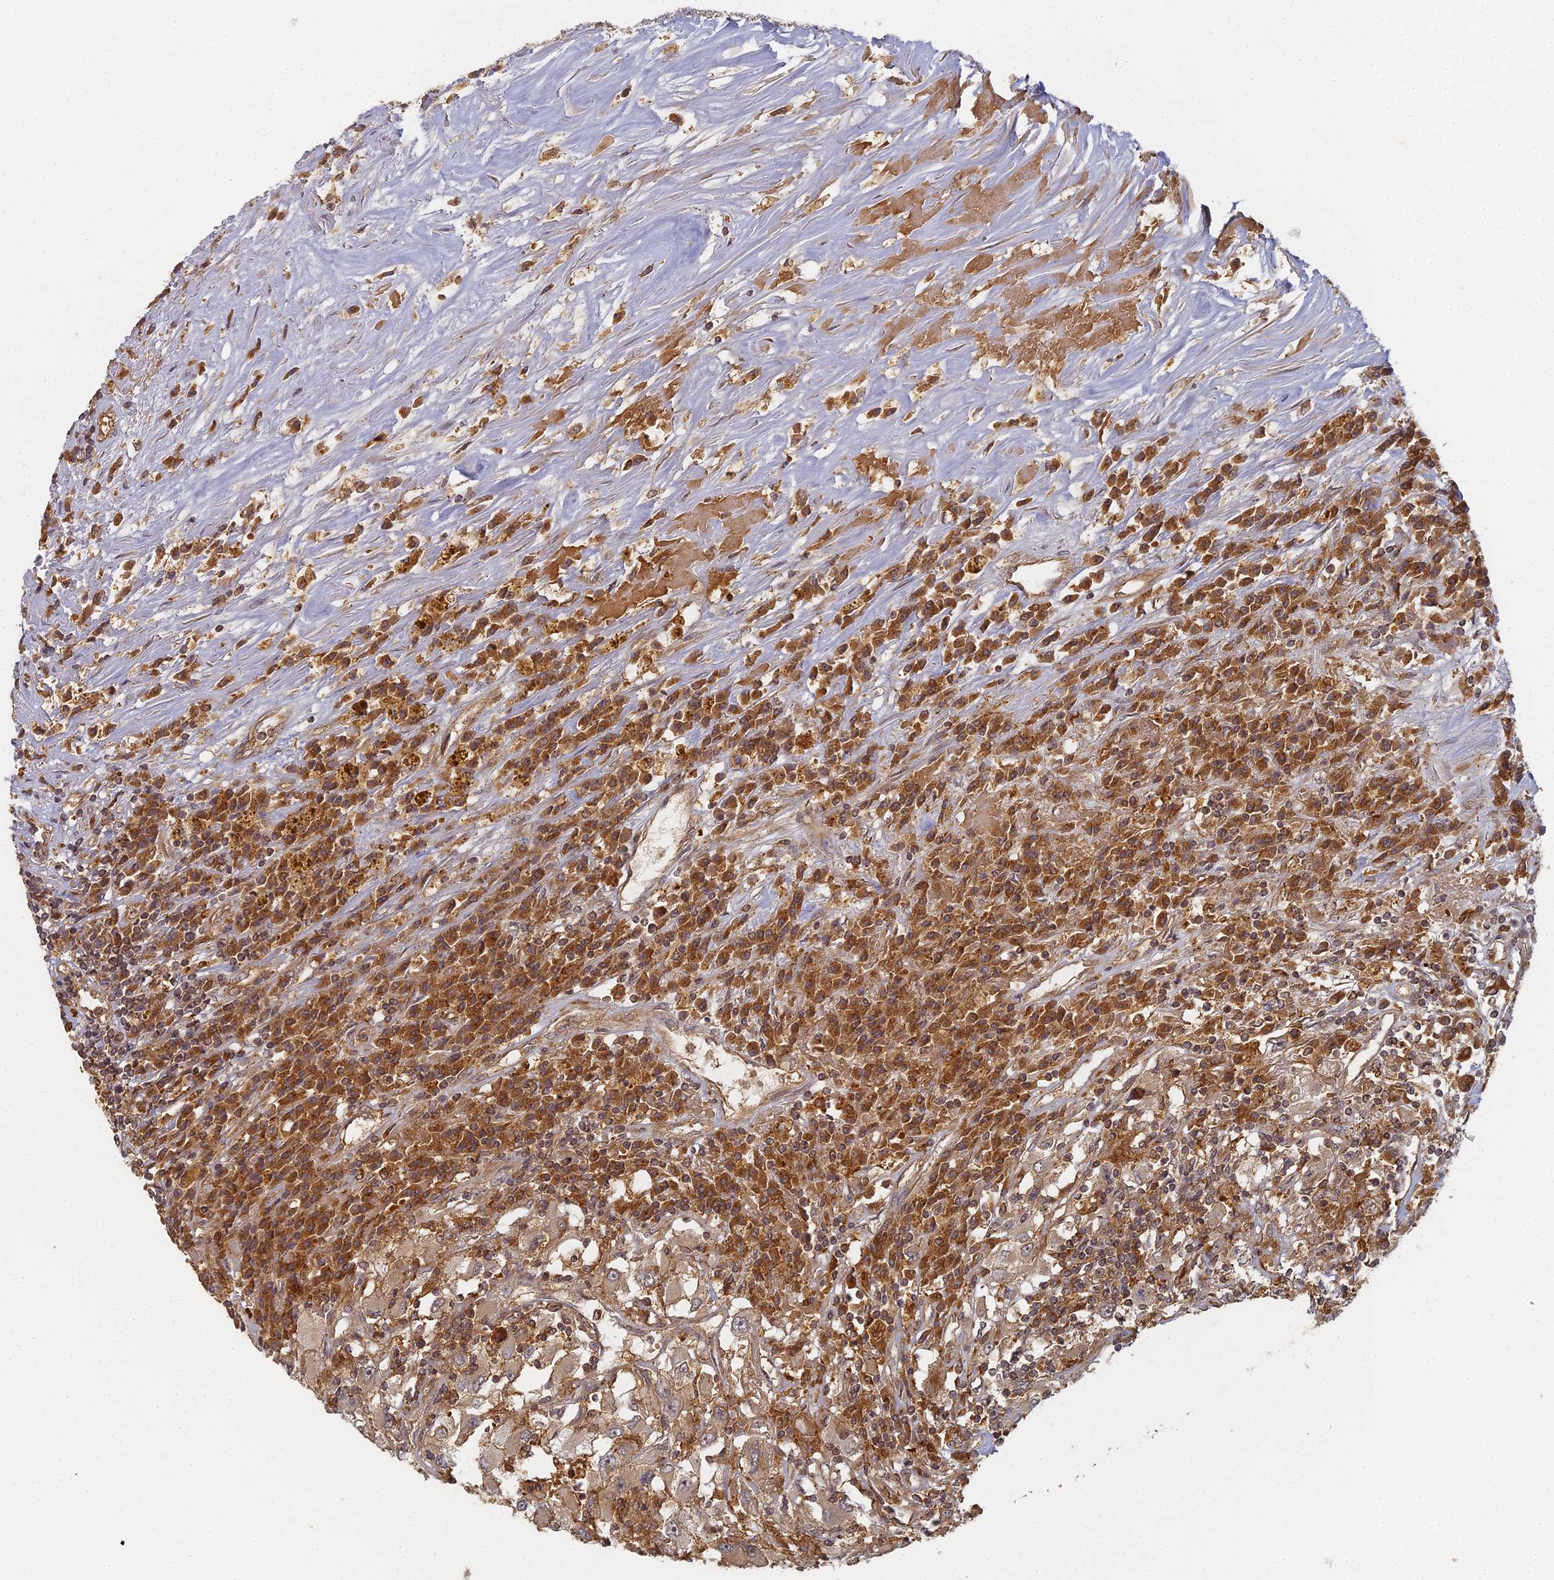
{"staining": {"intensity": "moderate", "quantity": ">75%", "location": "cytoplasmic/membranous"}, "tissue": "renal cancer", "cell_type": "Tumor cells", "image_type": "cancer", "snomed": [{"axis": "morphology", "description": "Adenocarcinoma, NOS"}, {"axis": "topography", "description": "Kidney"}], "caption": "A brown stain labels moderate cytoplasmic/membranous staining of a protein in human renal cancer (adenocarcinoma) tumor cells.", "gene": "INO80D", "patient": {"sex": "female", "age": 52}}